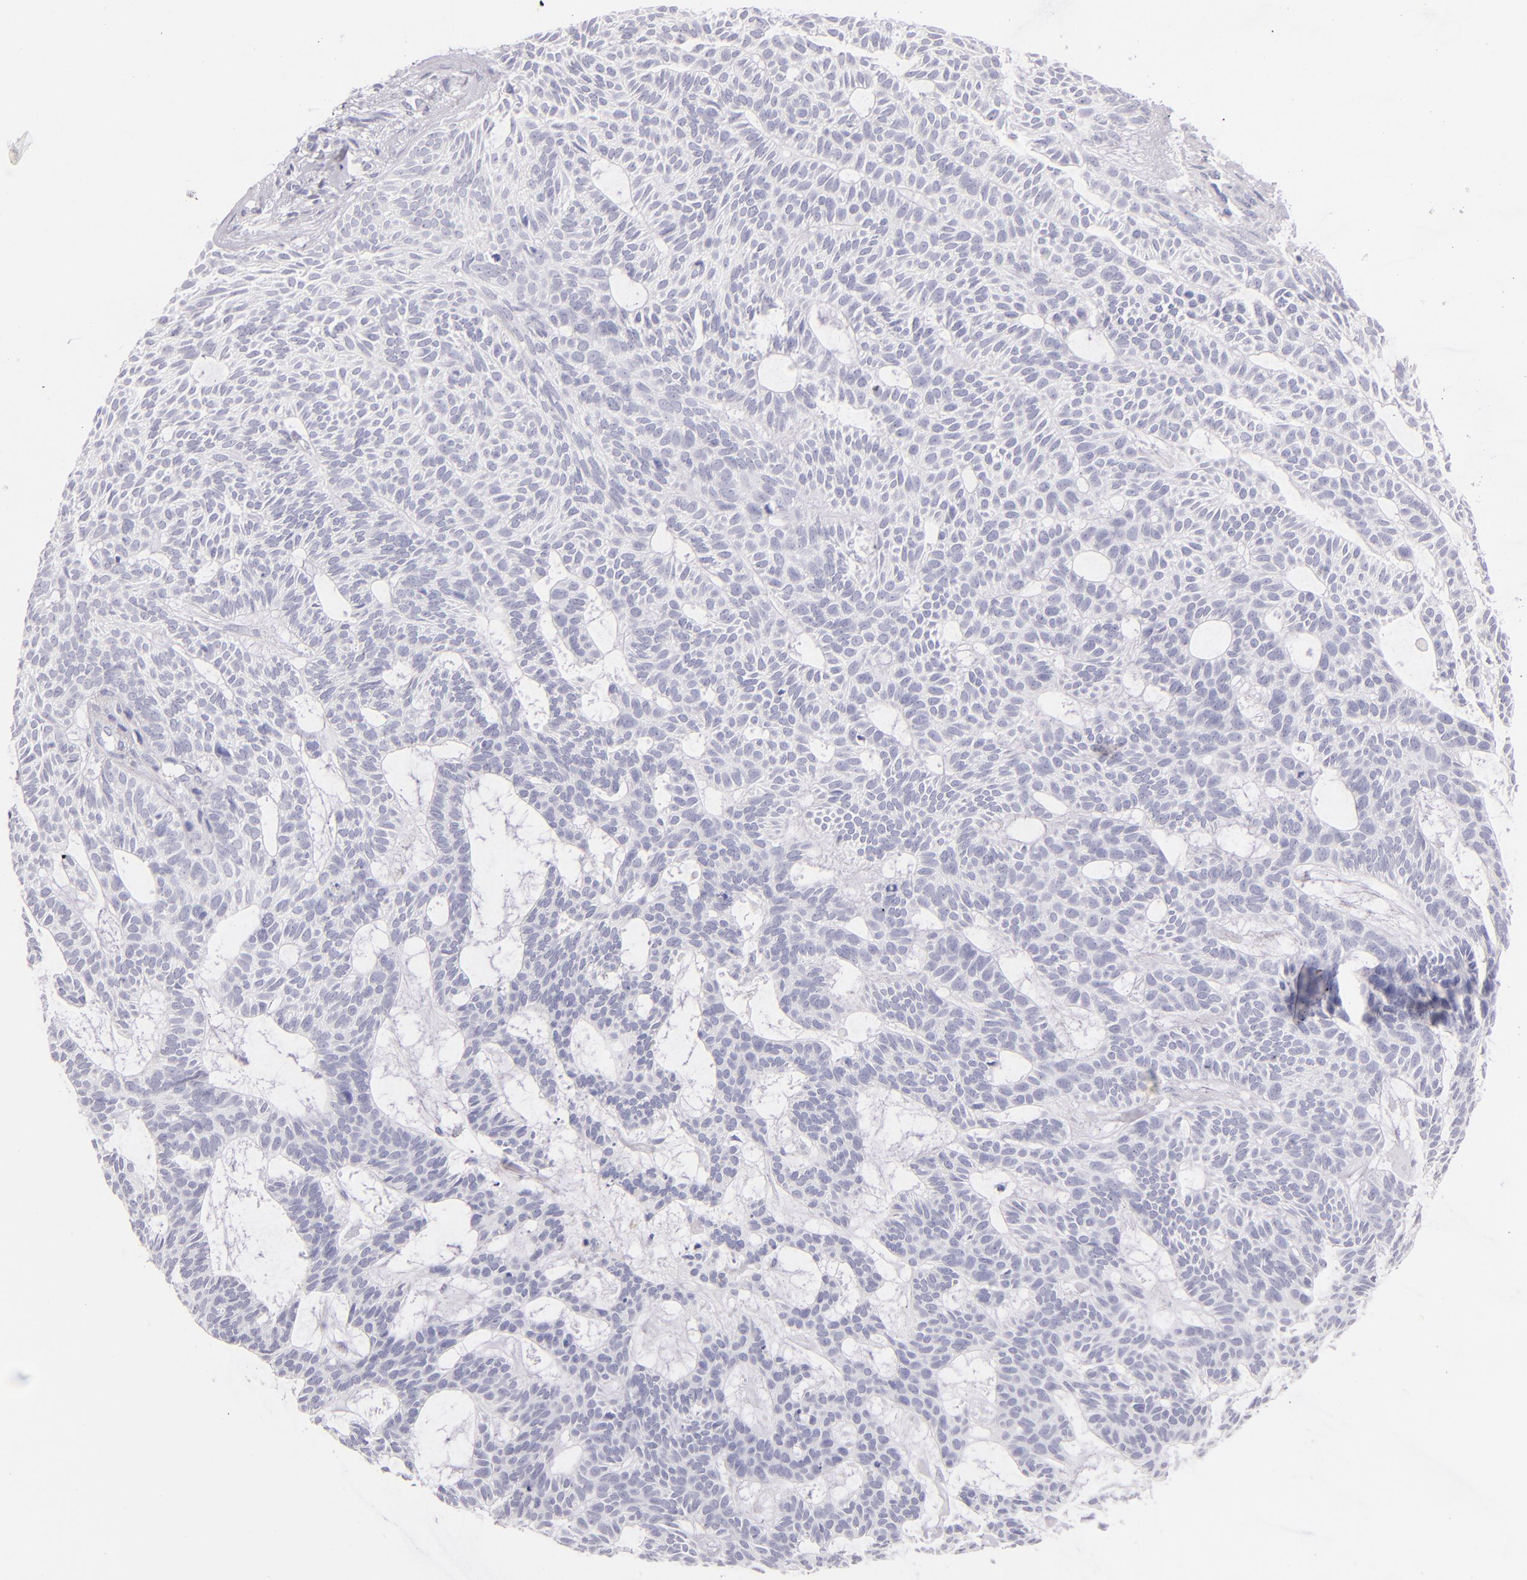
{"staining": {"intensity": "negative", "quantity": "none", "location": "none"}, "tissue": "skin cancer", "cell_type": "Tumor cells", "image_type": "cancer", "snomed": [{"axis": "morphology", "description": "Basal cell carcinoma"}, {"axis": "topography", "description": "Skin"}], "caption": "High magnification brightfield microscopy of skin cancer stained with DAB (brown) and counterstained with hematoxylin (blue): tumor cells show no significant positivity.", "gene": "GP1BA", "patient": {"sex": "male", "age": 75}}